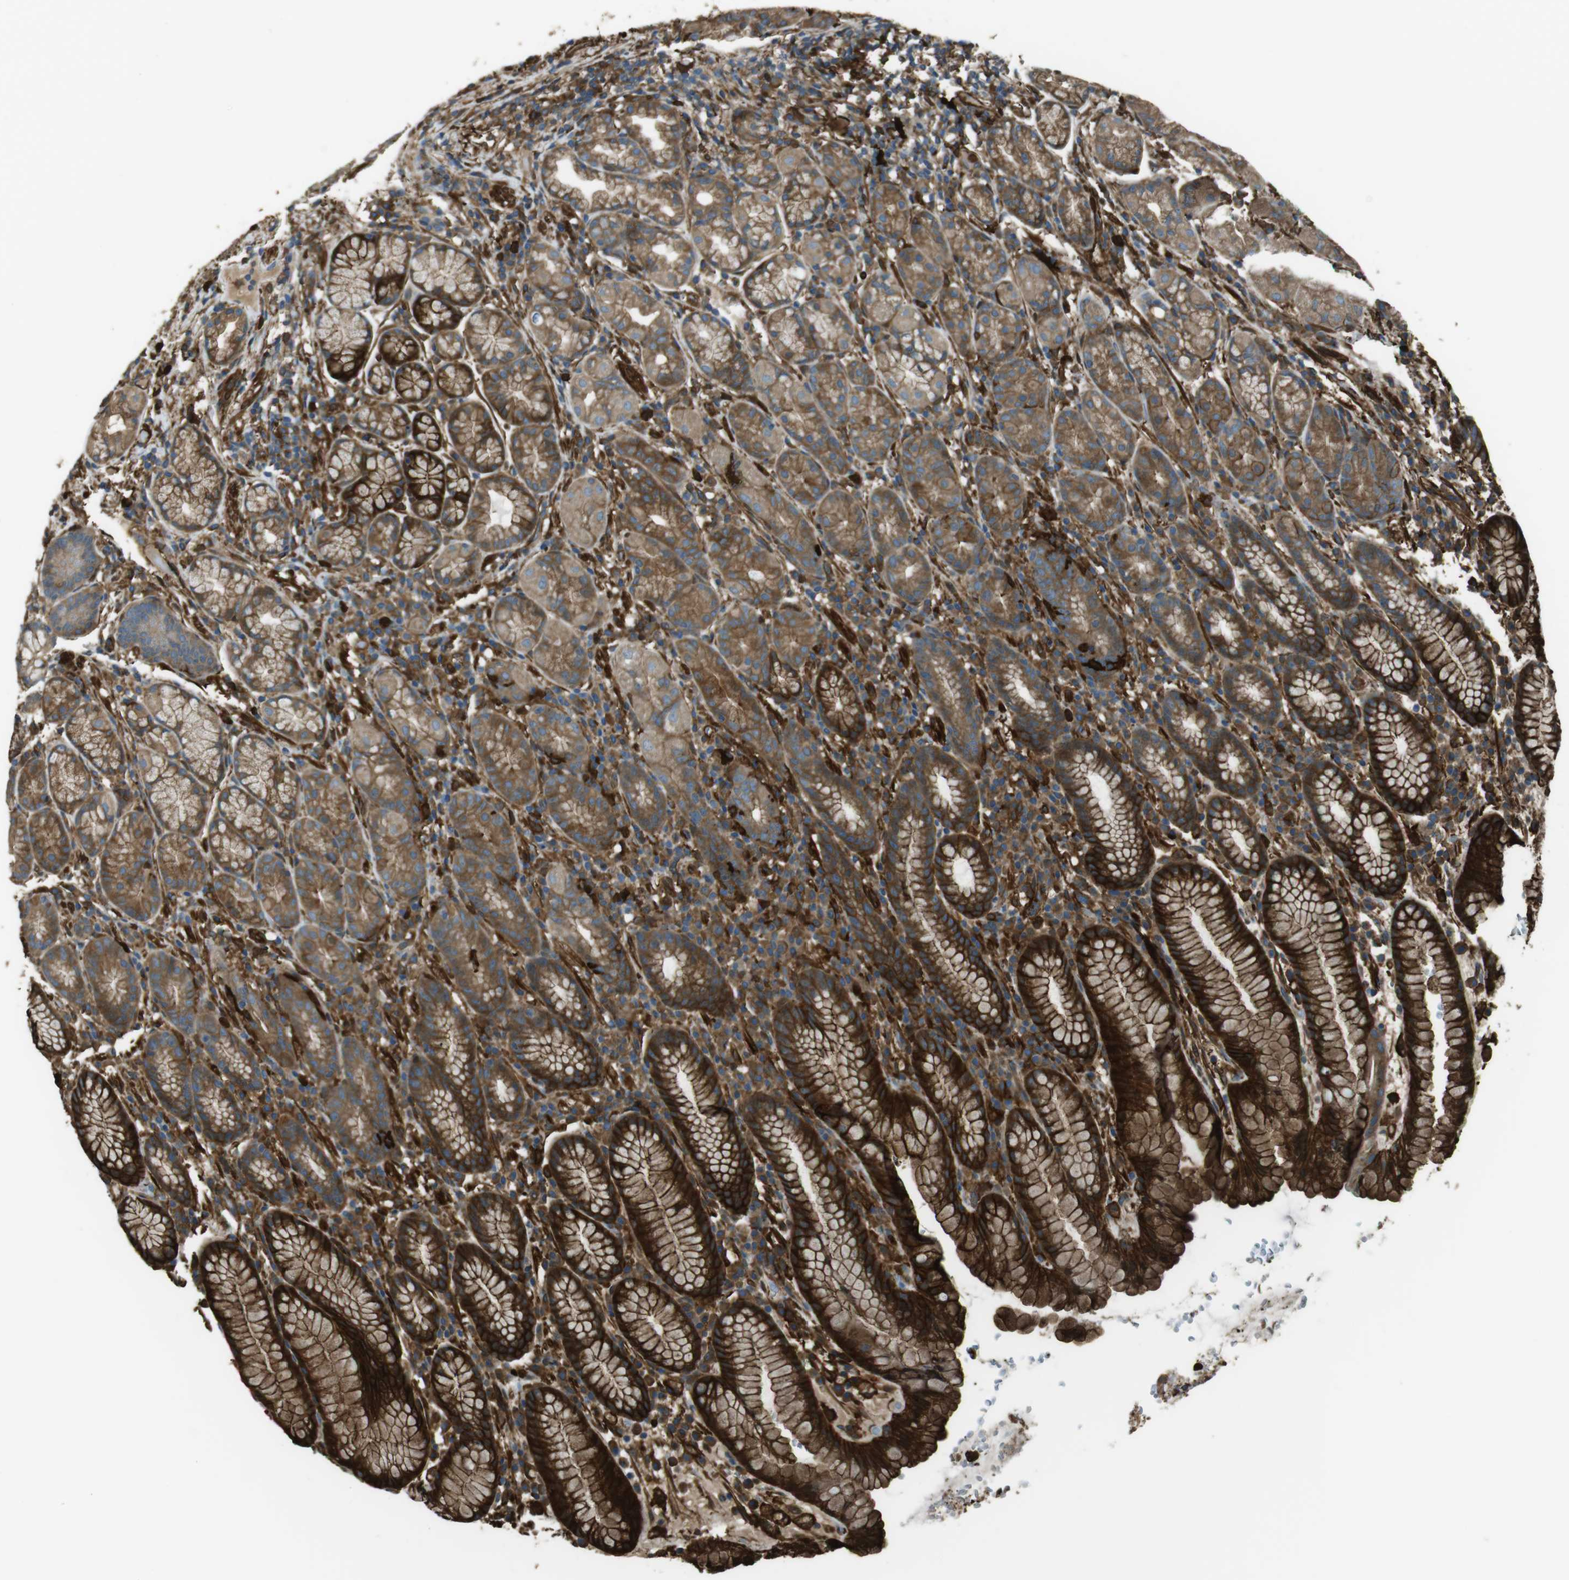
{"staining": {"intensity": "strong", "quantity": ">75%", "location": "cytoplasmic/membranous"}, "tissue": "stomach", "cell_type": "Glandular cells", "image_type": "normal", "snomed": [{"axis": "morphology", "description": "Normal tissue, NOS"}, {"axis": "topography", "description": "Stomach, lower"}], "caption": "Immunohistochemistry staining of normal stomach, which shows high levels of strong cytoplasmic/membranous positivity in approximately >75% of glandular cells indicating strong cytoplasmic/membranous protein expression. The staining was performed using DAB (brown) for protein detection and nuclei were counterstained in hematoxylin (blue).", "gene": "SFT2D1", "patient": {"sex": "male", "age": 52}}